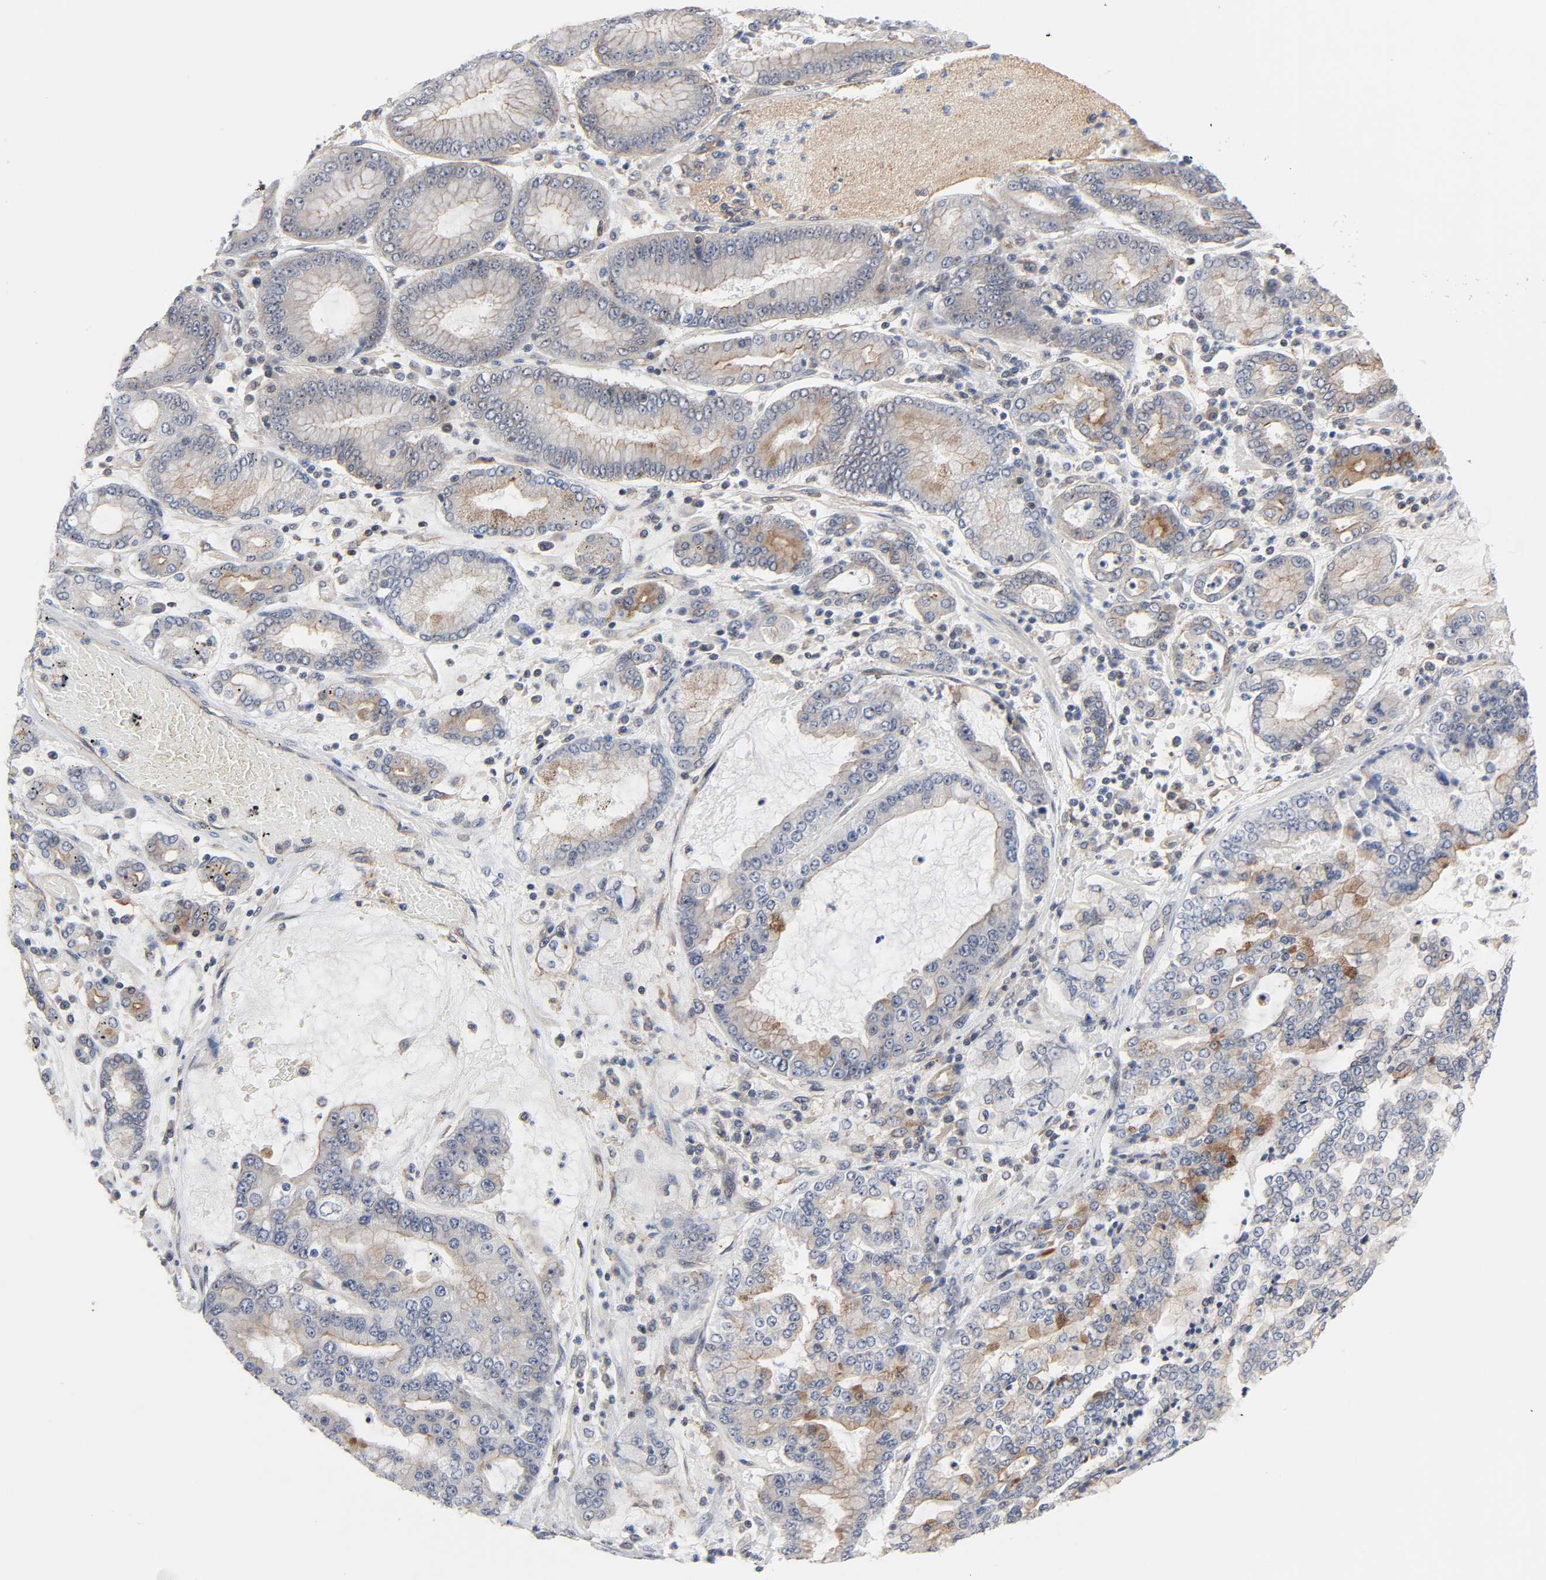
{"staining": {"intensity": "weak", "quantity": "25%-75%", "location": "cytoplasmic/membranous"}, "tissue": "stomach cancer", "cell_type": "Tumor cells", "image_type": "cancer", "snomed": [{"axis": "morphology", "description": "Normal tissue, NOS"}, {"axis": "morphology", "description": "Adenocarcinoma, NOS"}, {"axis": "topography", "description": "Stomach, upper"}, {"axis": "topography", "description": "Stomach"}], "caption": "A low amount of weak cytoplasmic/membranous positivity is identified in about 25%-75% of tumor cells in adenocarcinoma (stomach) tissue.", "gene": "DDX10", "patient": {"sex": "male", "age": 76}}